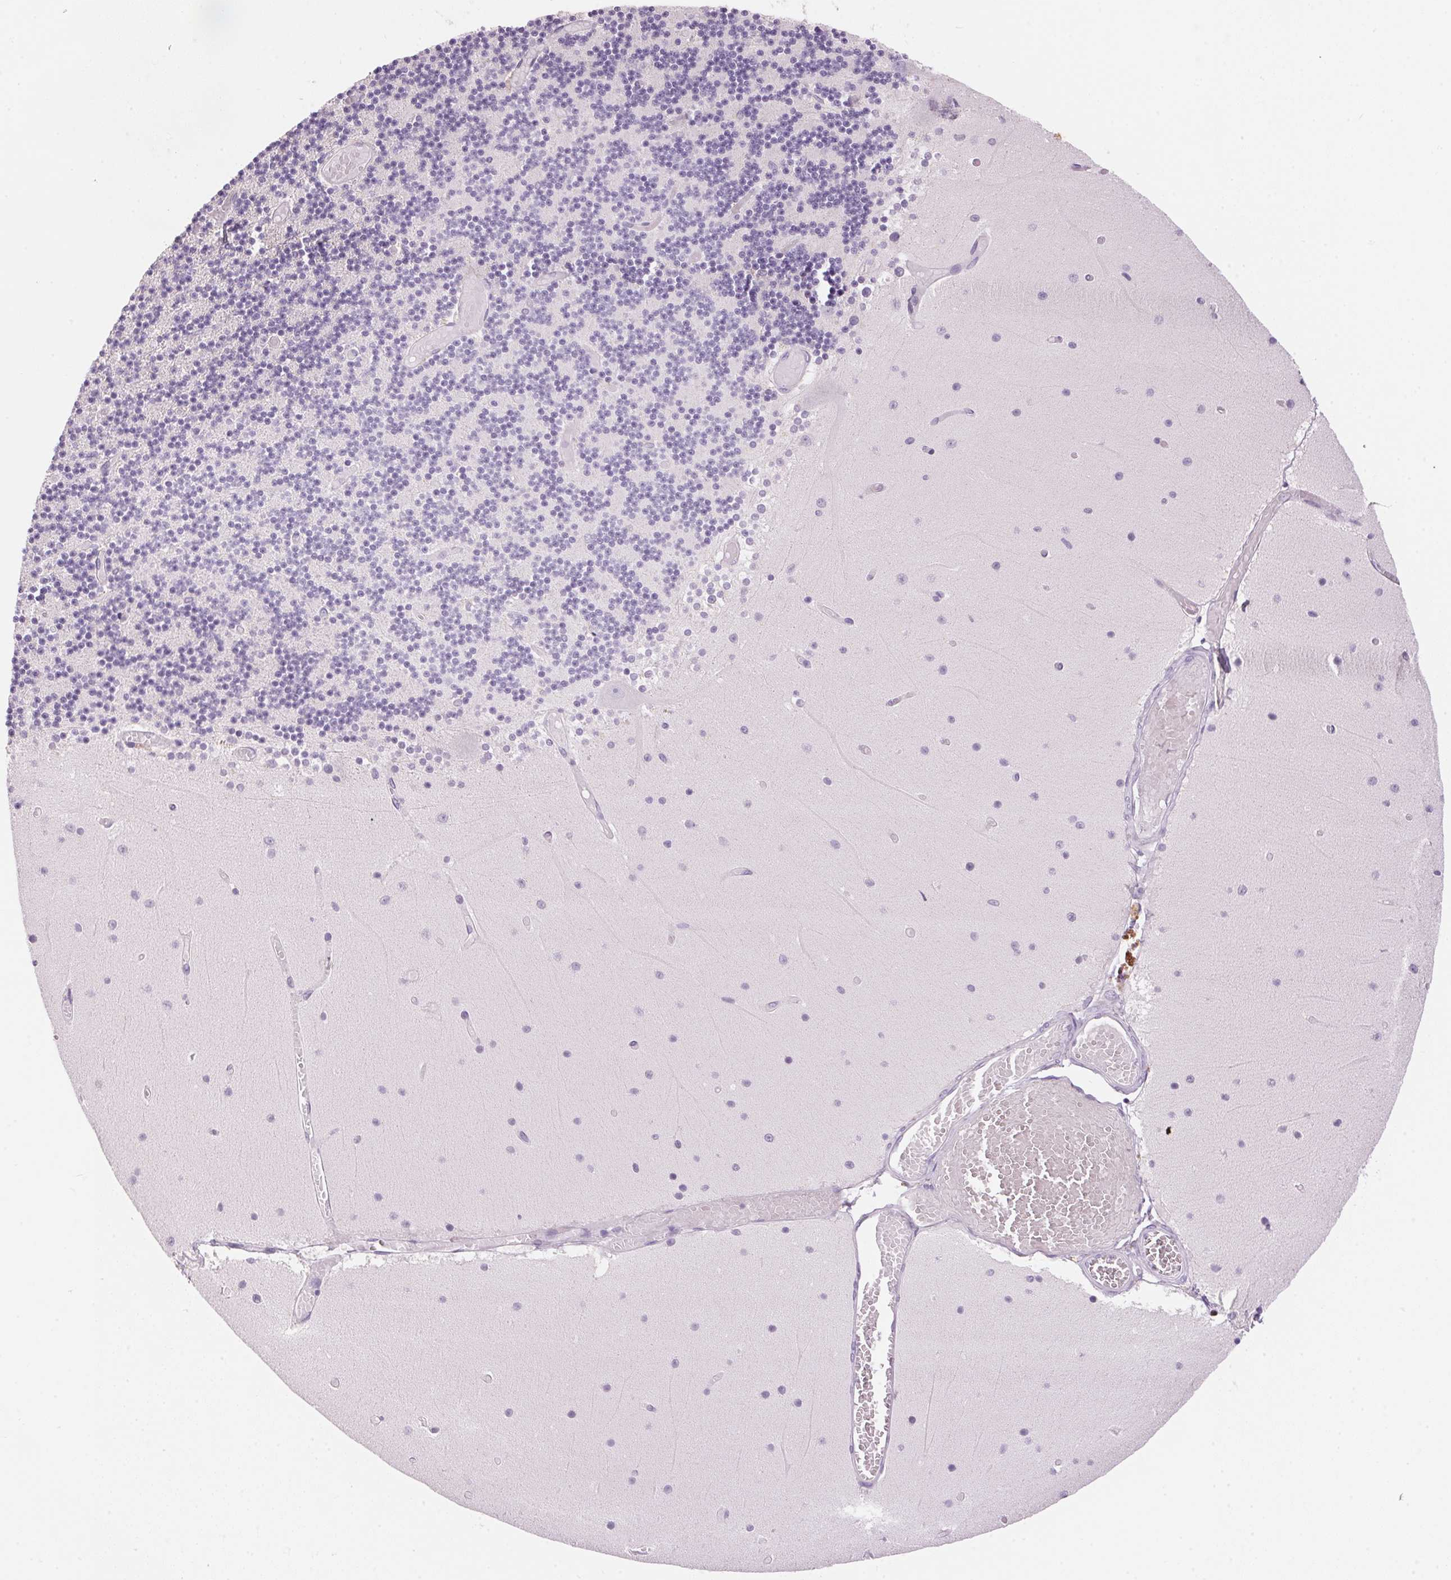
{"staining": {"intensity": "negative", "quantity": "none", "location": "none"}, "tissue": "cerebellum", "cell_type": "Cells in granular layer", "image_type": "normal", "snomed": [{"axis": "morphology", "description": "Normal tissue, NOS"}, {"axis": "topography", "description": "Cerebellum"}], "caption": "Human cerebellum stained for a protein using immunohistochemistry displays no staining in cells in granular layer.", "gene": "HSD17B2", "patient": {"sex": "female", "age": 28}}